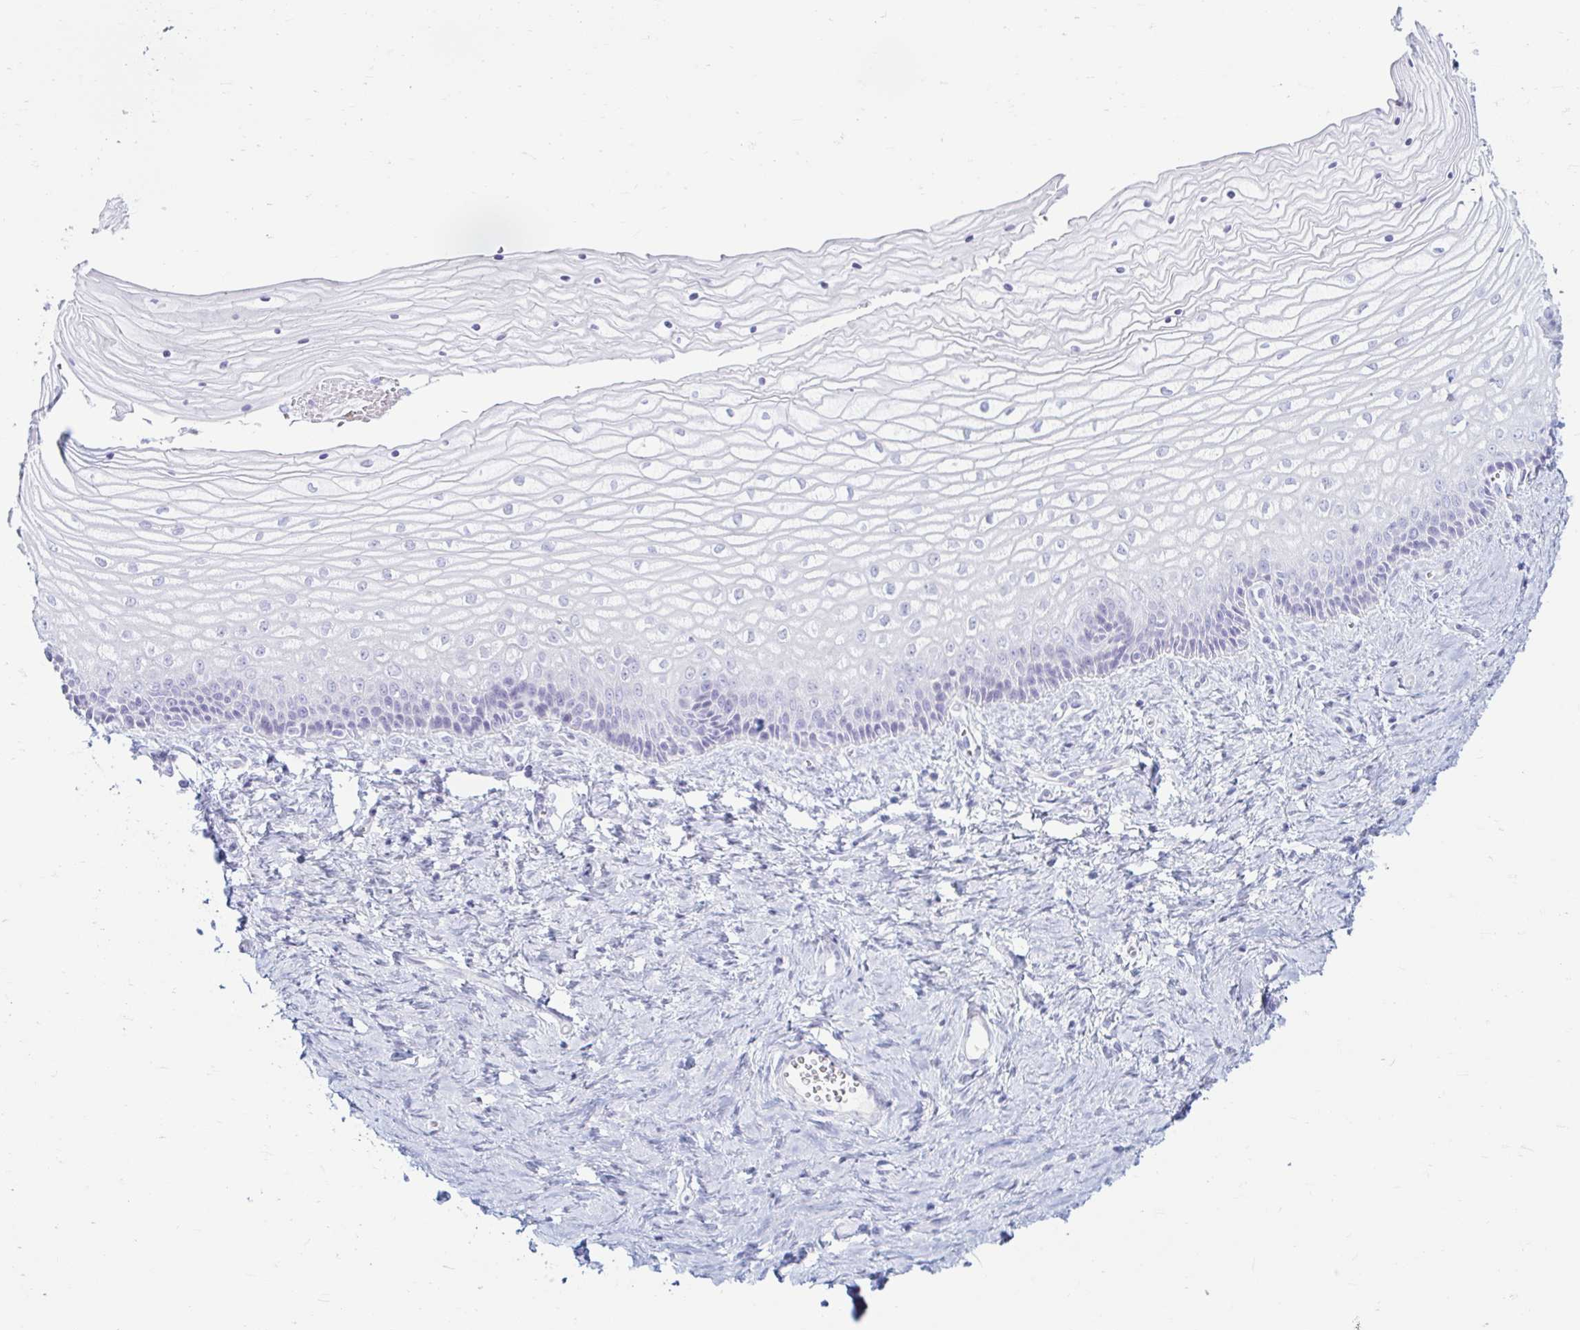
{"staining": {"intensity": "negative", "quantity": "none", "location": "none"}, "tissue": "vagina", "cell_type": "Squamous epithelial cells", "image_type": "normal", "snomed": [{"axis": "morphology", "description": "Normal tissue, NOS"}, {"axis": "topography", "description": "Vagina"}], "caption": "This histopathology image is of normal vagina stained with IHC to label a protein in brown with the nuclei are counter-stained blue. There is no expression in squamous epithelial cells.", "gene": "ERICH6", "patient": {"sex": "female", "age": 45}}